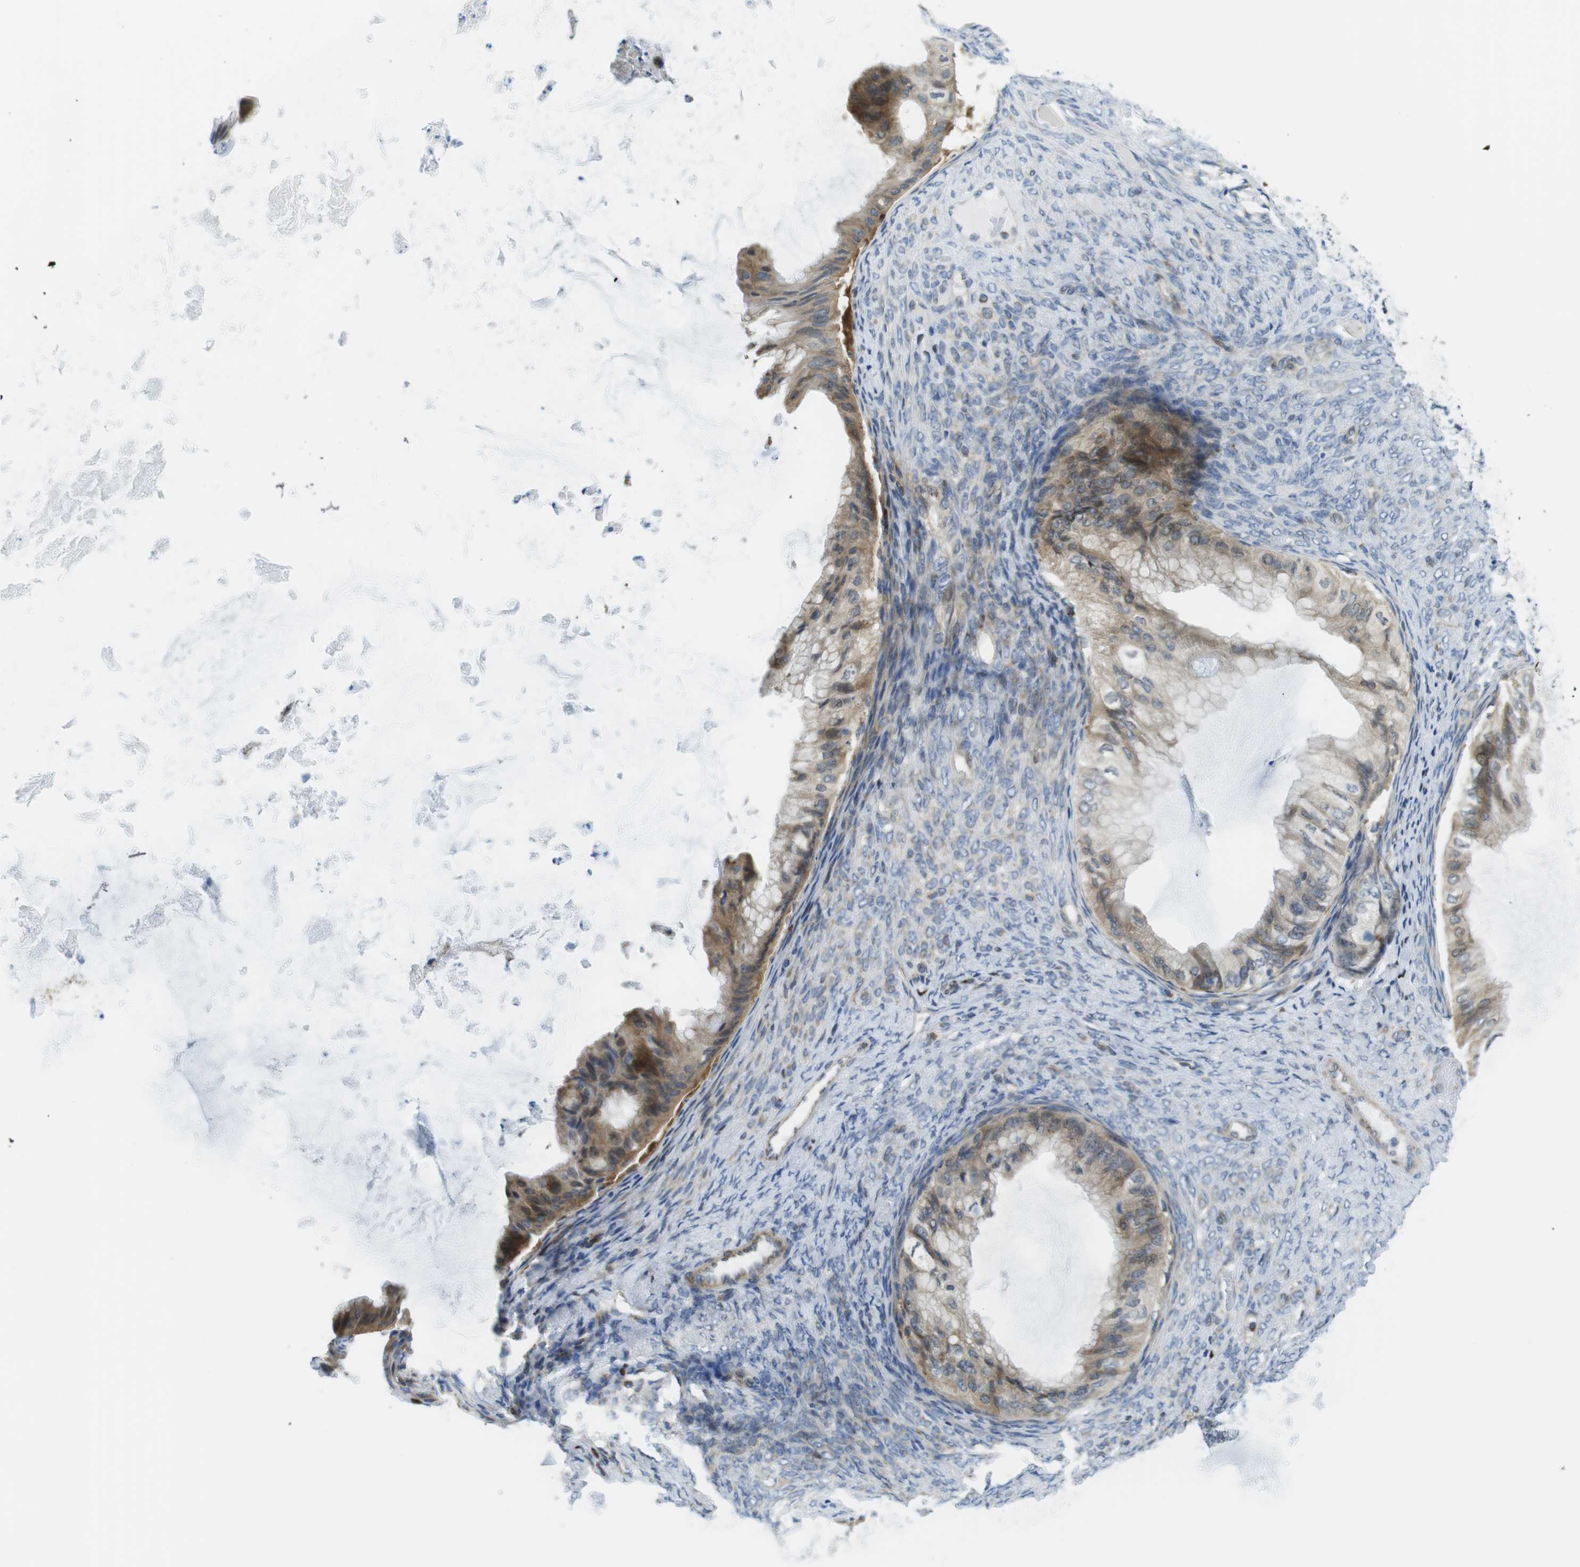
{"staining": {"intensity": "moderate", "quantity": "25%-75%", "location": "cytoplasmic/membranous"}, "tissue": "ovarian cancer", "cell_type": "Tumor cells", "image_type": "cancer", "snomed": [{"axis": "morphology", "description": "Cystadenocarcinoma, mucinous, NOS"}, {"axis": "topography", "description": "Ovary"}], "caption": "Moderate cytoplasmic/membranous protein positivity is identified in approximately 25%-75% of tumor cells in ovarian cancer. (DAB (3,3'-diaminobenzidine) = brown stain, brightfield microscopy at high magnification).", "gene": "KCNE3", "patient": {"sex": "female", "age": 61}}